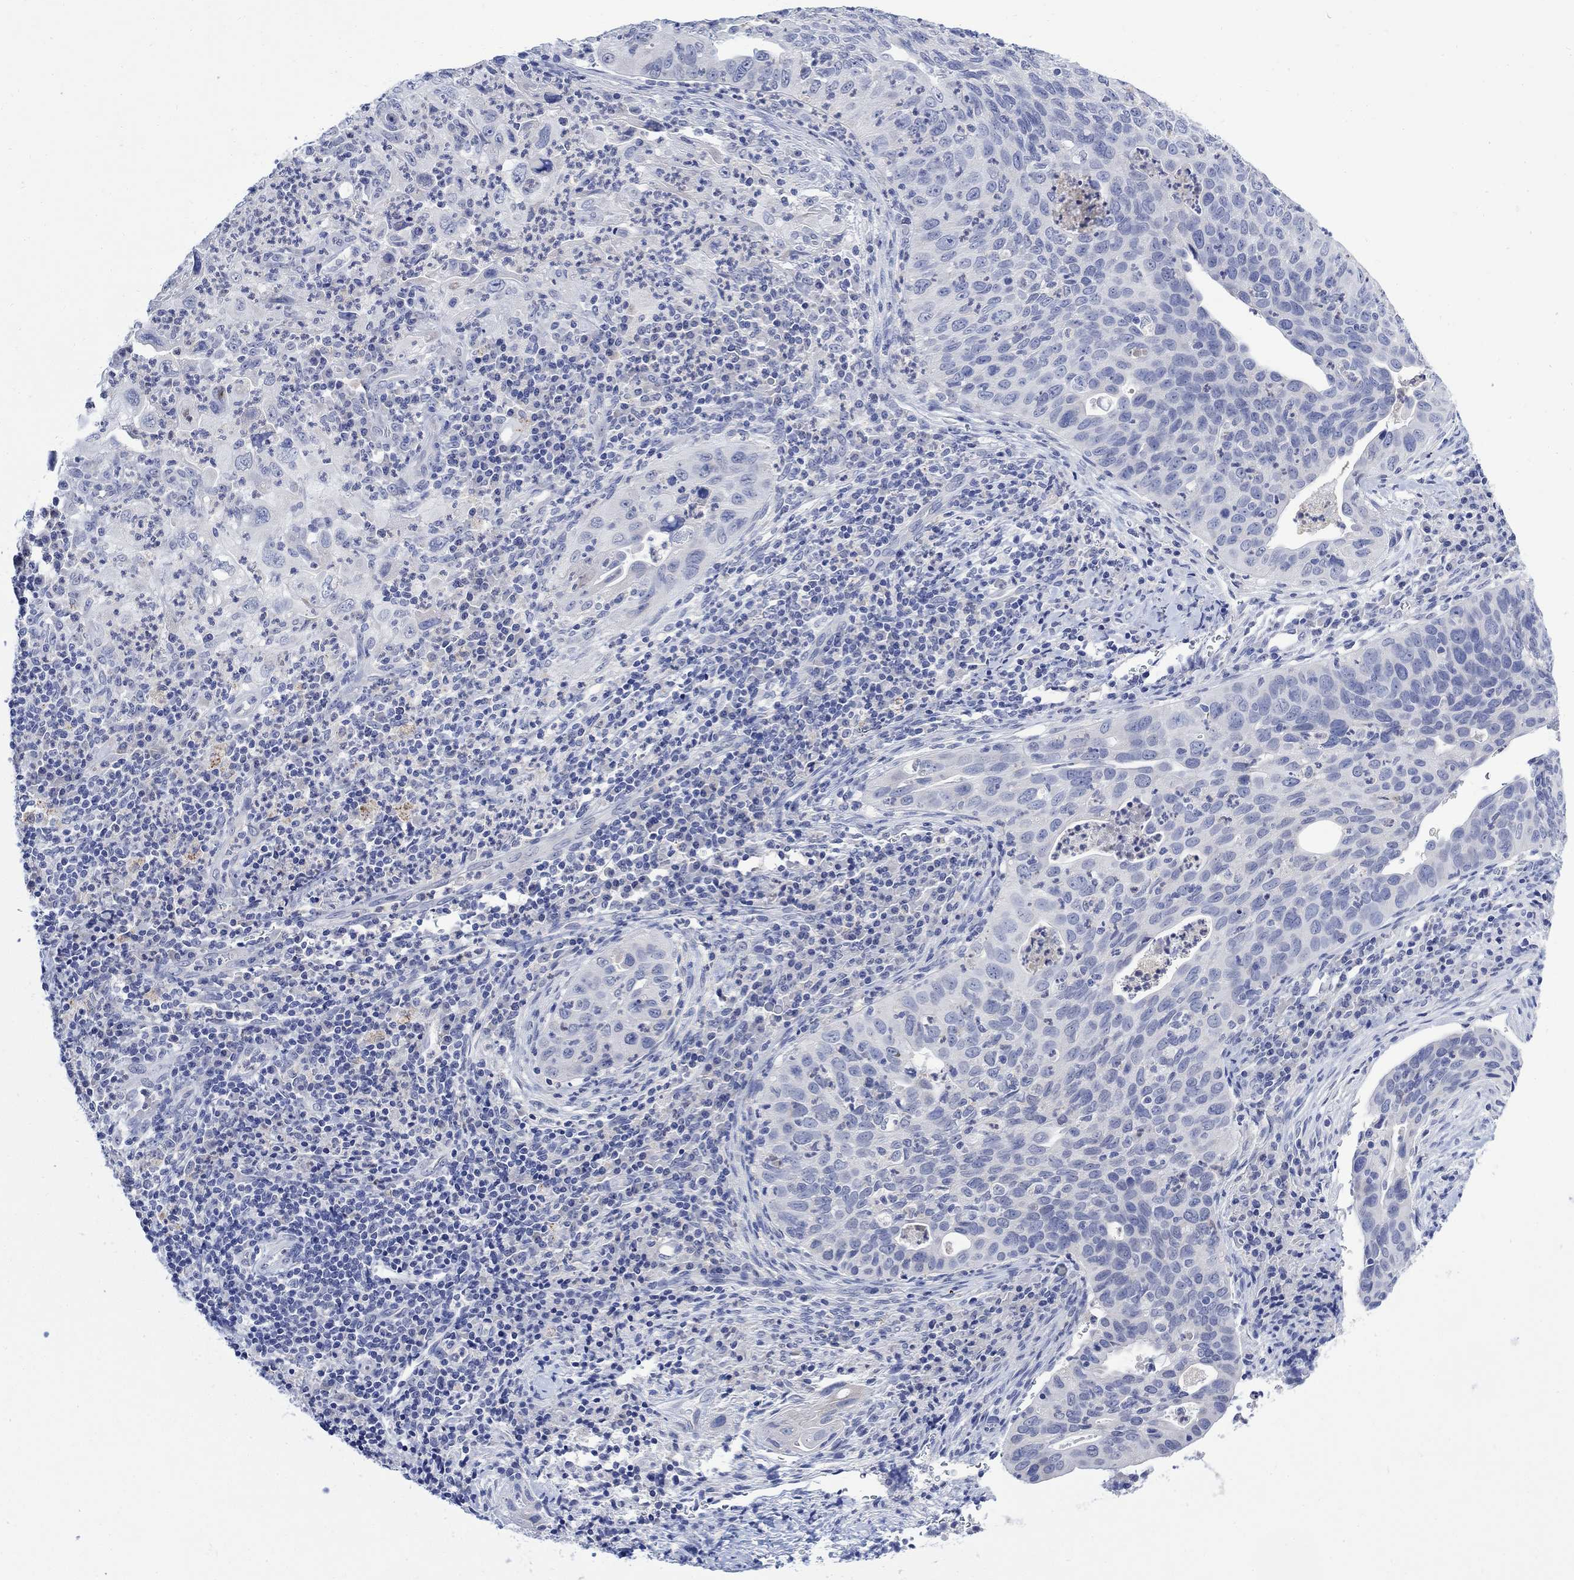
{"staining": {"intensity": "negative", "quantity": "none", "location": "none"}, "tissue": "cervical cancer", "cell_type": "Tumor cells", "image_type": "cancer", "snomed": [{"axis": "morphology", "description": "Squamous cell carcinoma, NOS"}, {"axis": "topography", "description": "Cervix"}], "caption": "IHC photomicrograph of human cervical cancer (squamous cell carcinoma) stained for a protein (brown), which demonstrates no staining in tumor cells.", "gene": "FBP2", "patient": {"sex": "female", "age": 26}}